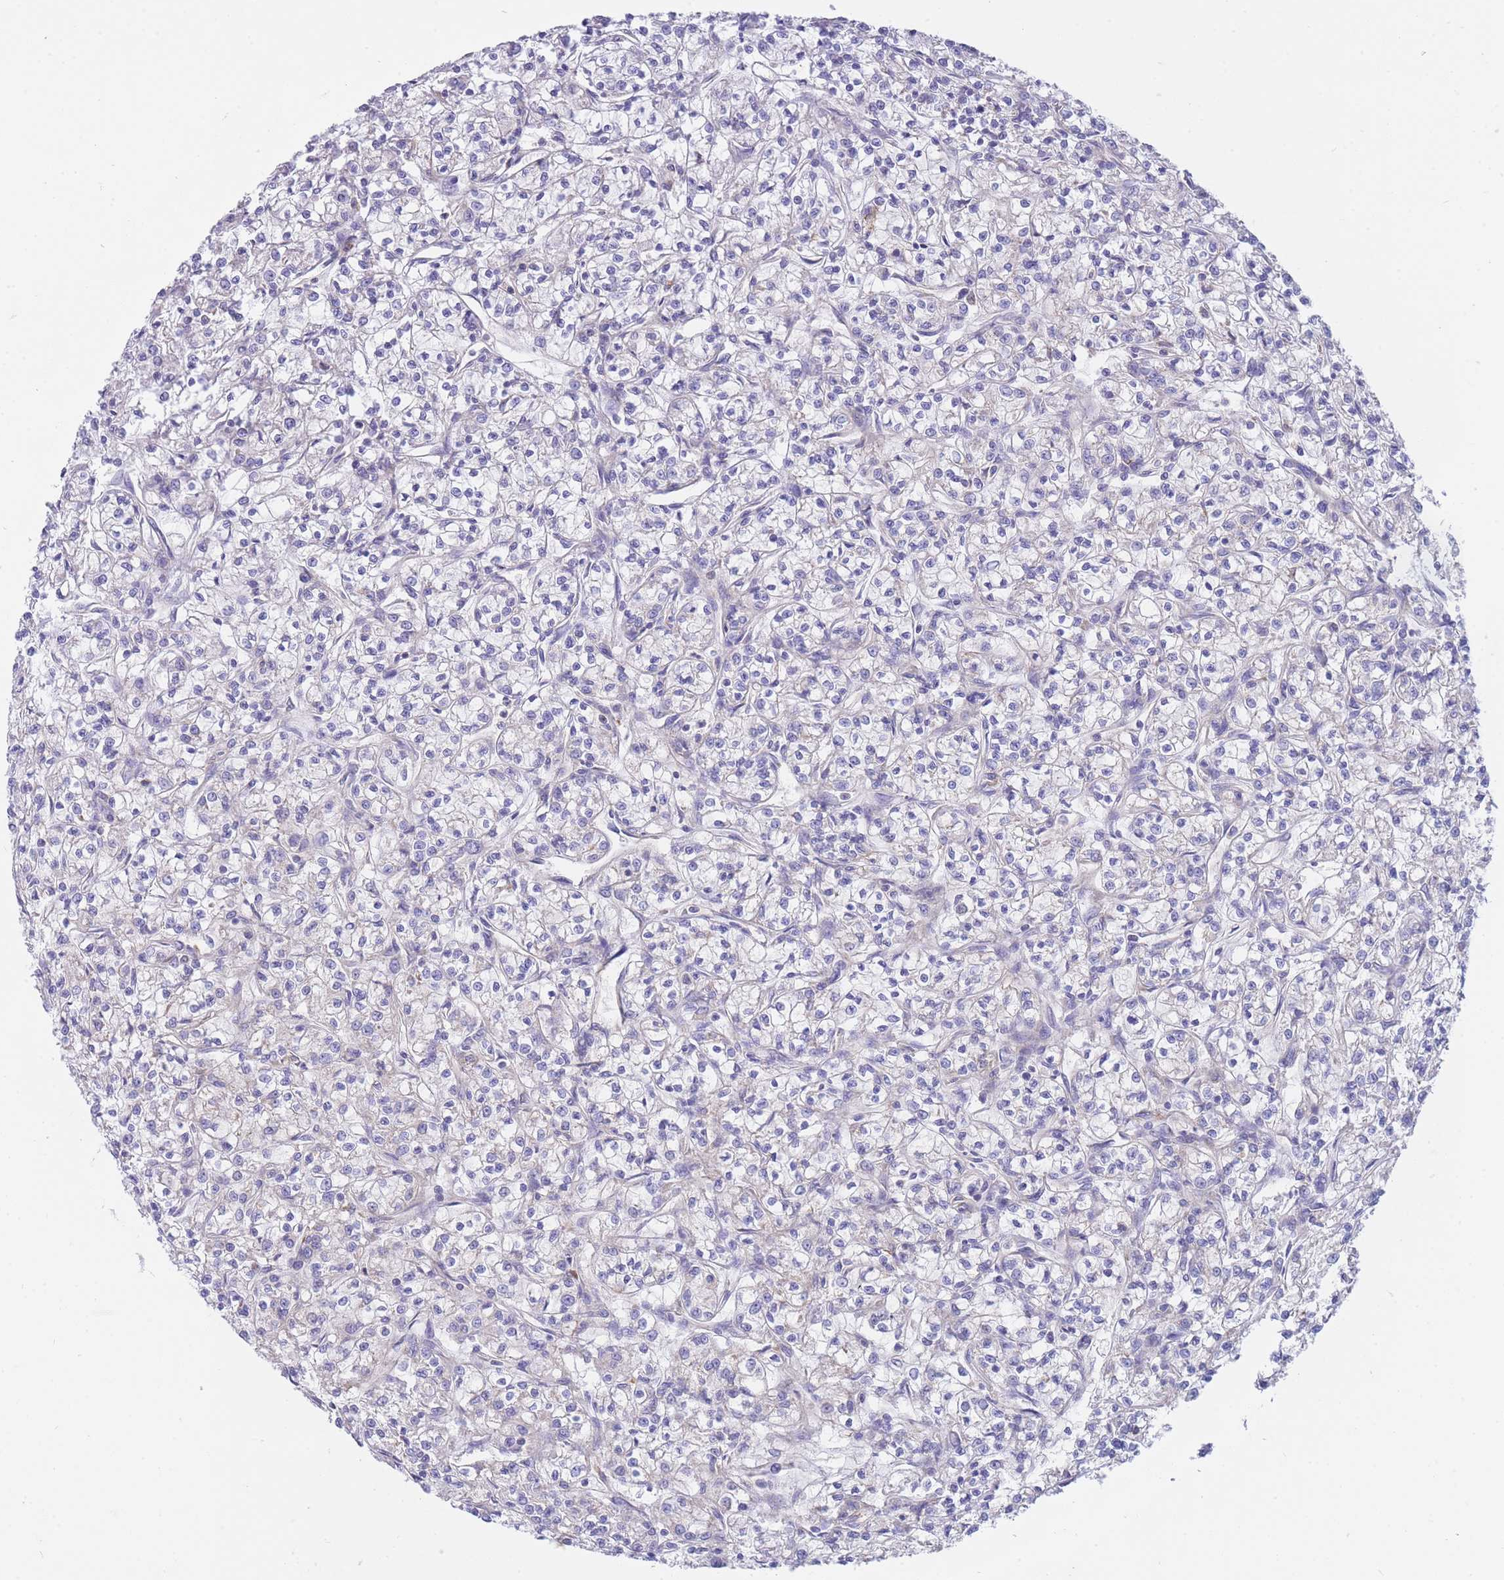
{"staining": {"intensity": "negative", "quantity": "none", "location": "none"}, "tissue": "renal cancer", "cell_type": "Tumor cells", "image_type": "cancer", "snomed": [{"axis": "morphology", "description": "Adenocarcinoma, NOS"}, {"axis": "topography", "description": "Kidney"}], "caption": "Human renal cancer stained for a protein using immunohistochemistry (IHC) displays no staining in tumor cells.", "gene": "SH2B2", "patient": {"sex": "female", "age": 59}}